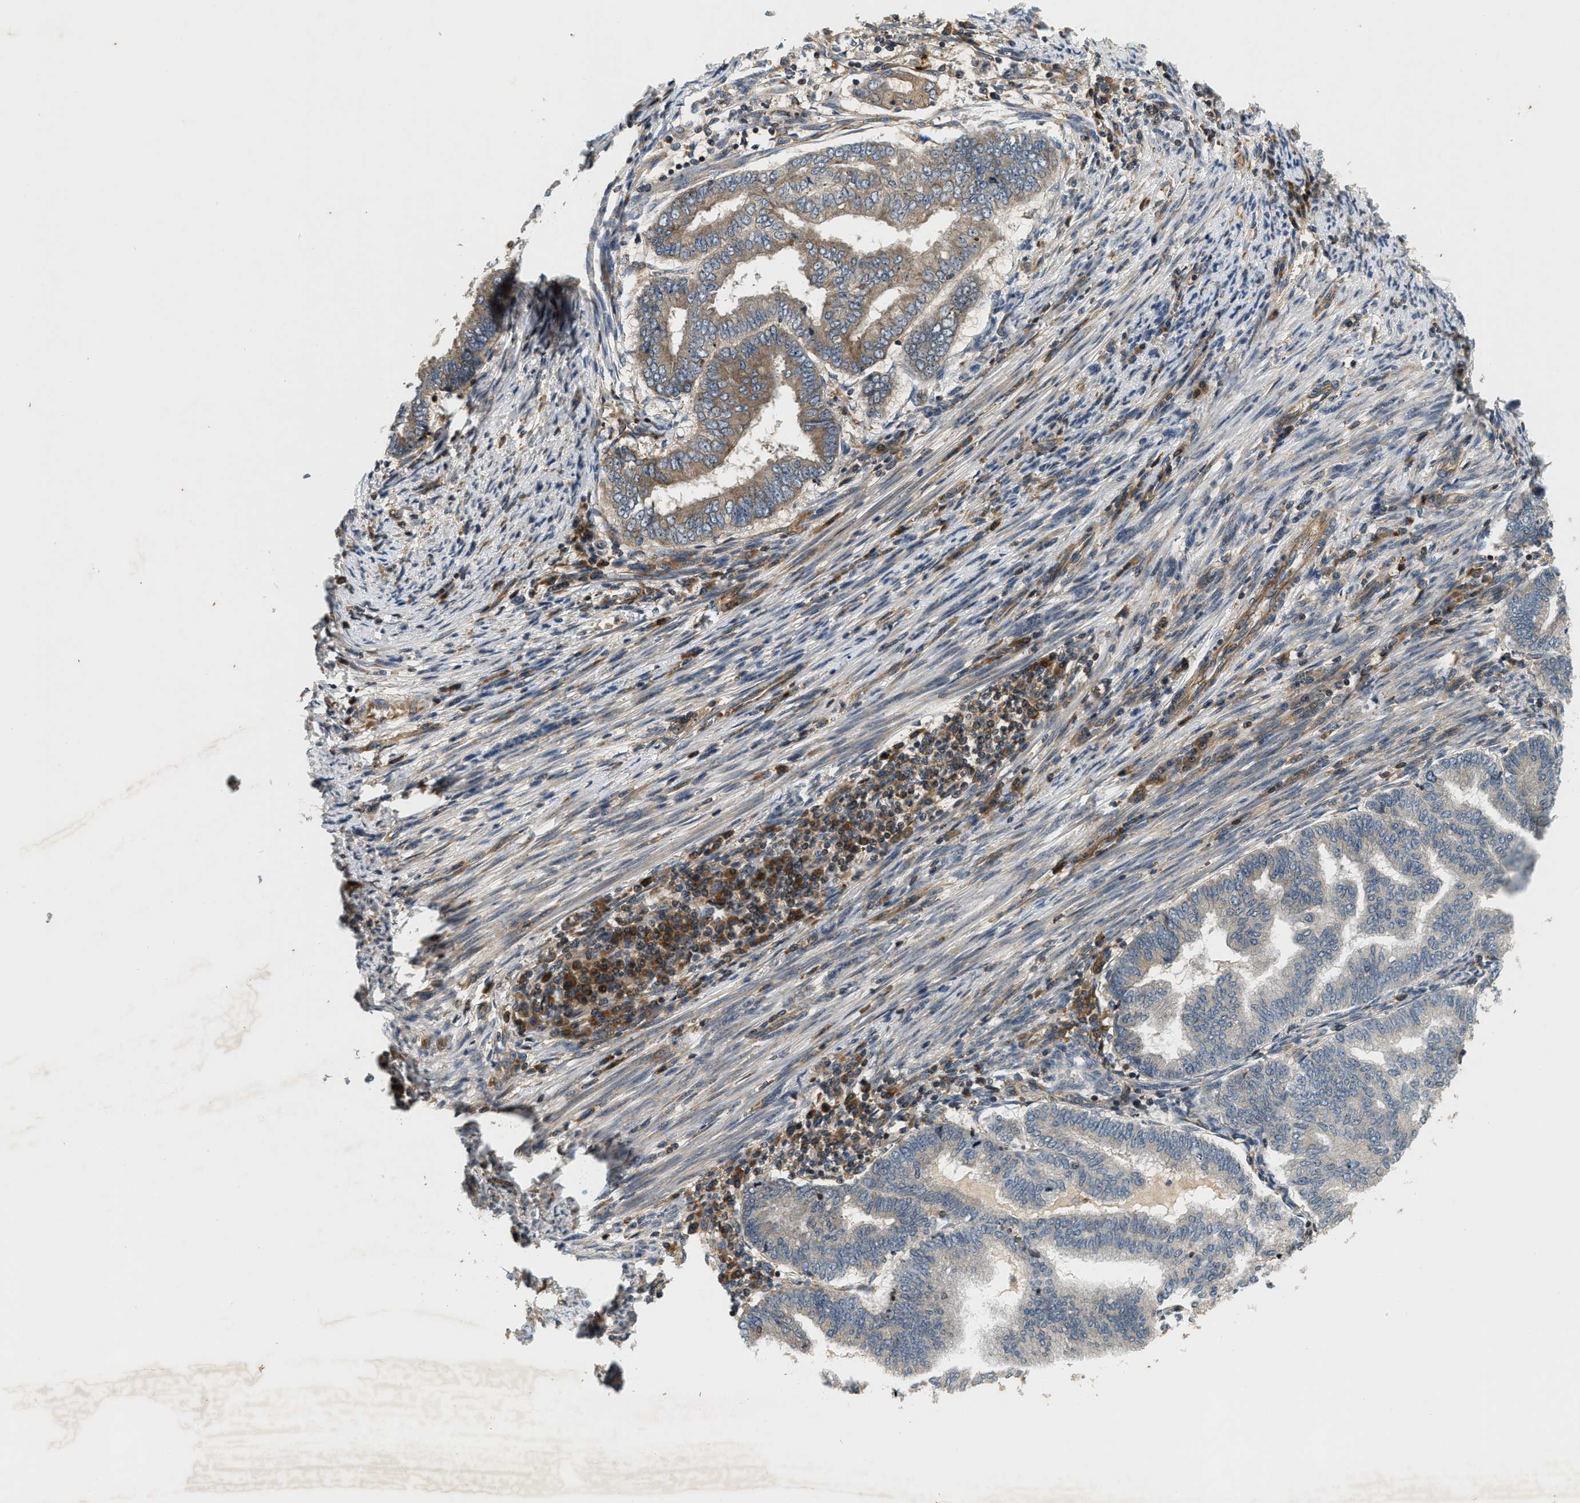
{"staining": {"intensity": "moderate", "quantity": "25%-75%", "location": "cytoplasmic/membranous"}, "tissue": "endometrial cancer", "cell_type": "Tumor cells", "image_type": "cancer", "snomed": [{"axis": "morphology", "description": "Polyp, NOS"}, {"axis": "morphology", "description": "Adenocarcinoma, NOS"}, {"axis": "morphology", "description": "Adenoma, NOS"}, {"axis": "topography", "description": "Endometrium"}], "caption": "Endometrial adenoma stained for a protein reveals moderate cytoplasmic/membranous positivity in tumor cells. (IHC, brightfield microscopy, high magnification).", "gene": "SAMD9", "patient": {"sex": "female", "age": 79}}